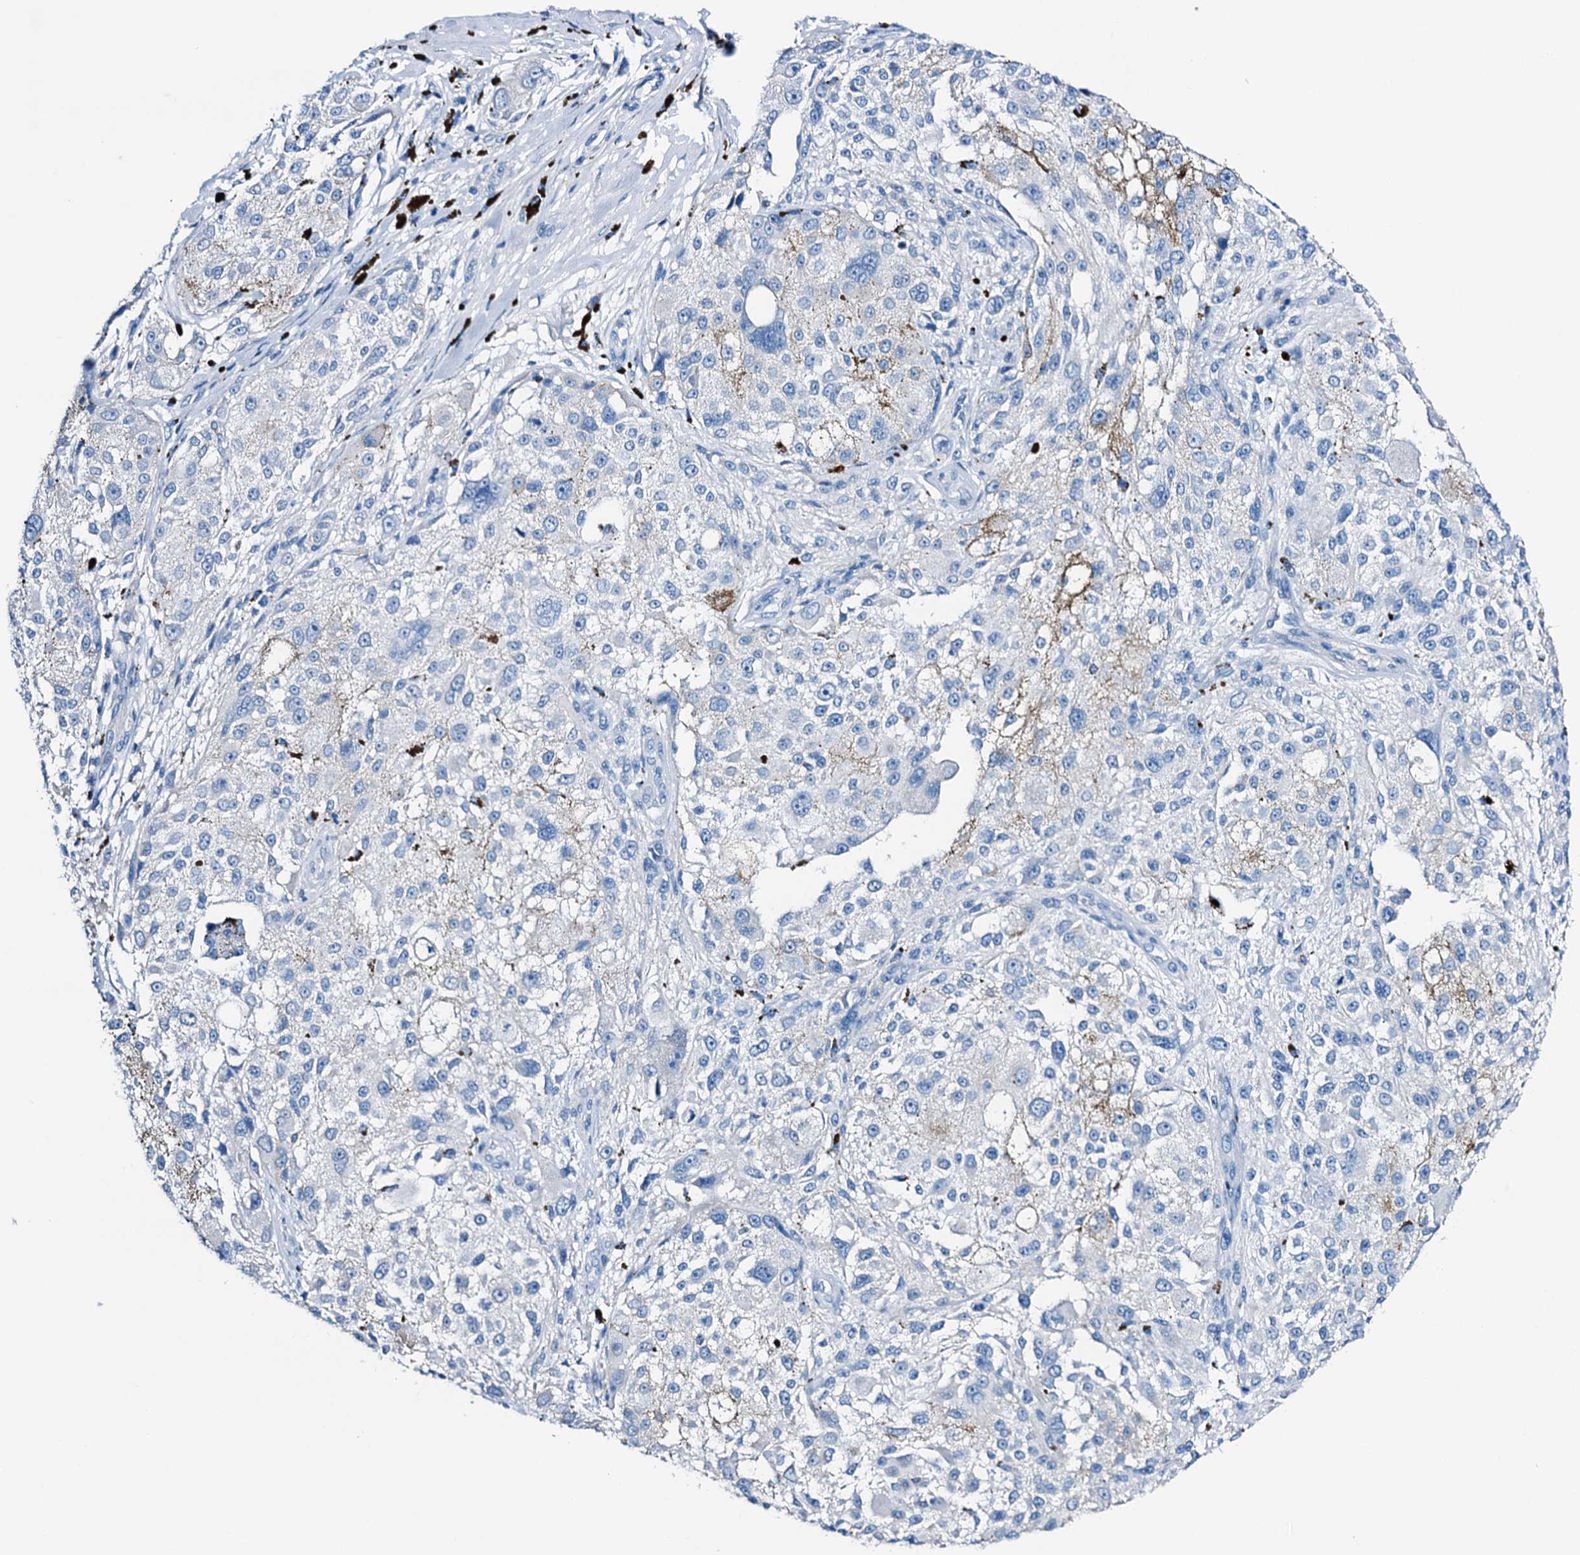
{"staining": {"intensity": "negative", "quantity": "none", "location": "none"}, "tissue": "melanoma", "cell_type": "Tumor cells", "image_type": "cancer", "snomed": [{"axis": "morphology", "description": "Necrosis, NOS"}, {"axis": "morphology", "description": "Malignant melanoma, NOS"}, {"axis": "topography", "description": "Skin"}], "caption": "High power microscopy photomicrograph of an immunohistochemistry (IHC) photomicrograph of melanoma, revealing no significant expression in tumor cells. (Brightfield microscopy of DAB (3,3'-diaminobenzidine) immunohistochemistry at high magnification).", "gene": "C1QTNF4", "patient": {"sex": "female", "age": 87}}